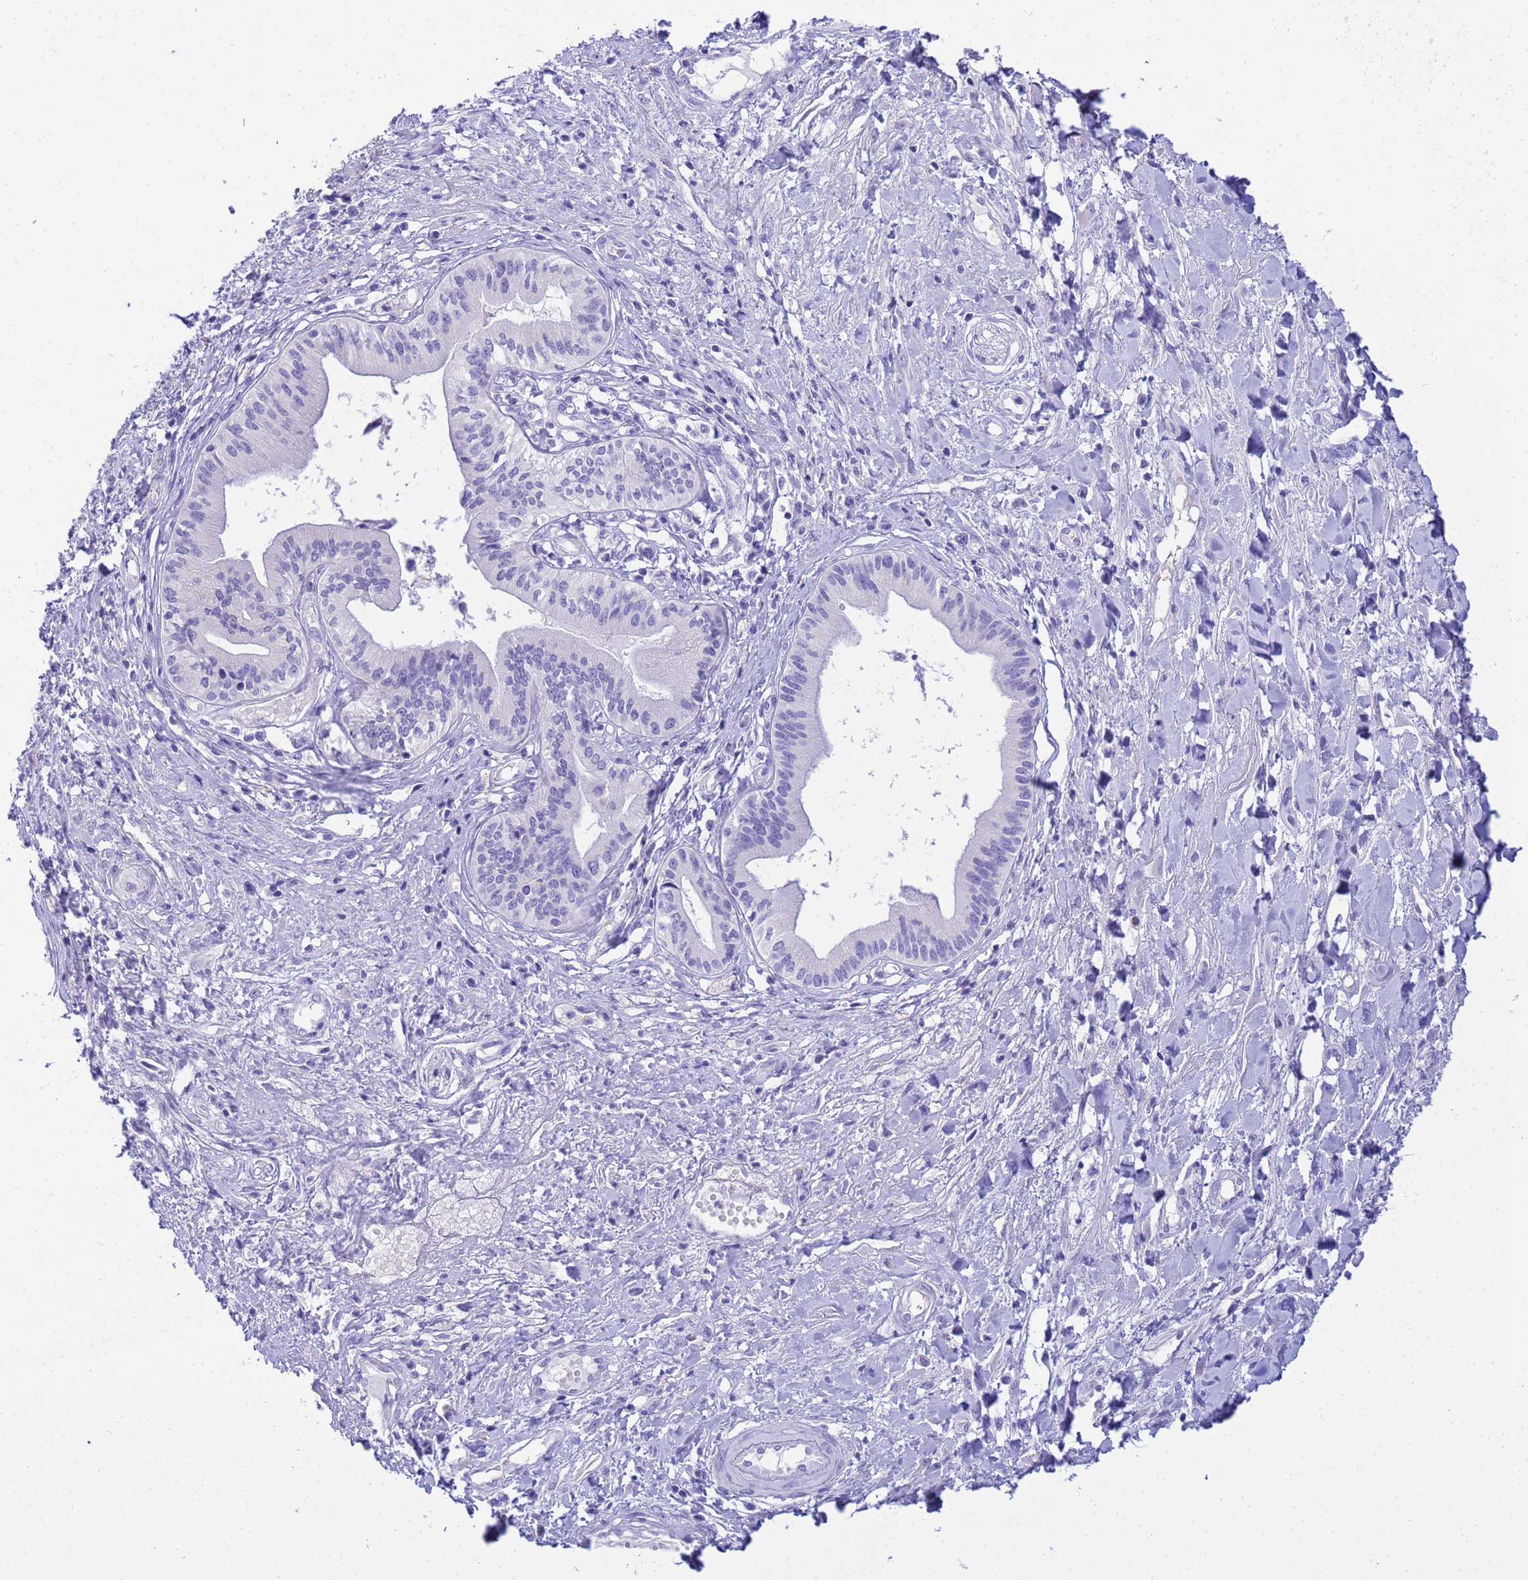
{"staining": {"intensity": "negative", "quantity": "none", "location": "none"}, "tissue": "pancreatic cancer", "cell_type": "Tumor cells", "image_type": "cancer", "snomed": [{"axis": "morphology", "description": "Adenocarcinoma, NOS"}, {"axis": "topography", "description": "Pancreas"}], "caption": "Pancreatic adenocarcinoma was stained to show a protein in brown. There is no significant expression in tumor cells.", "gene": "AQP12A", "patient": {"sex": "female", "age": 50}}